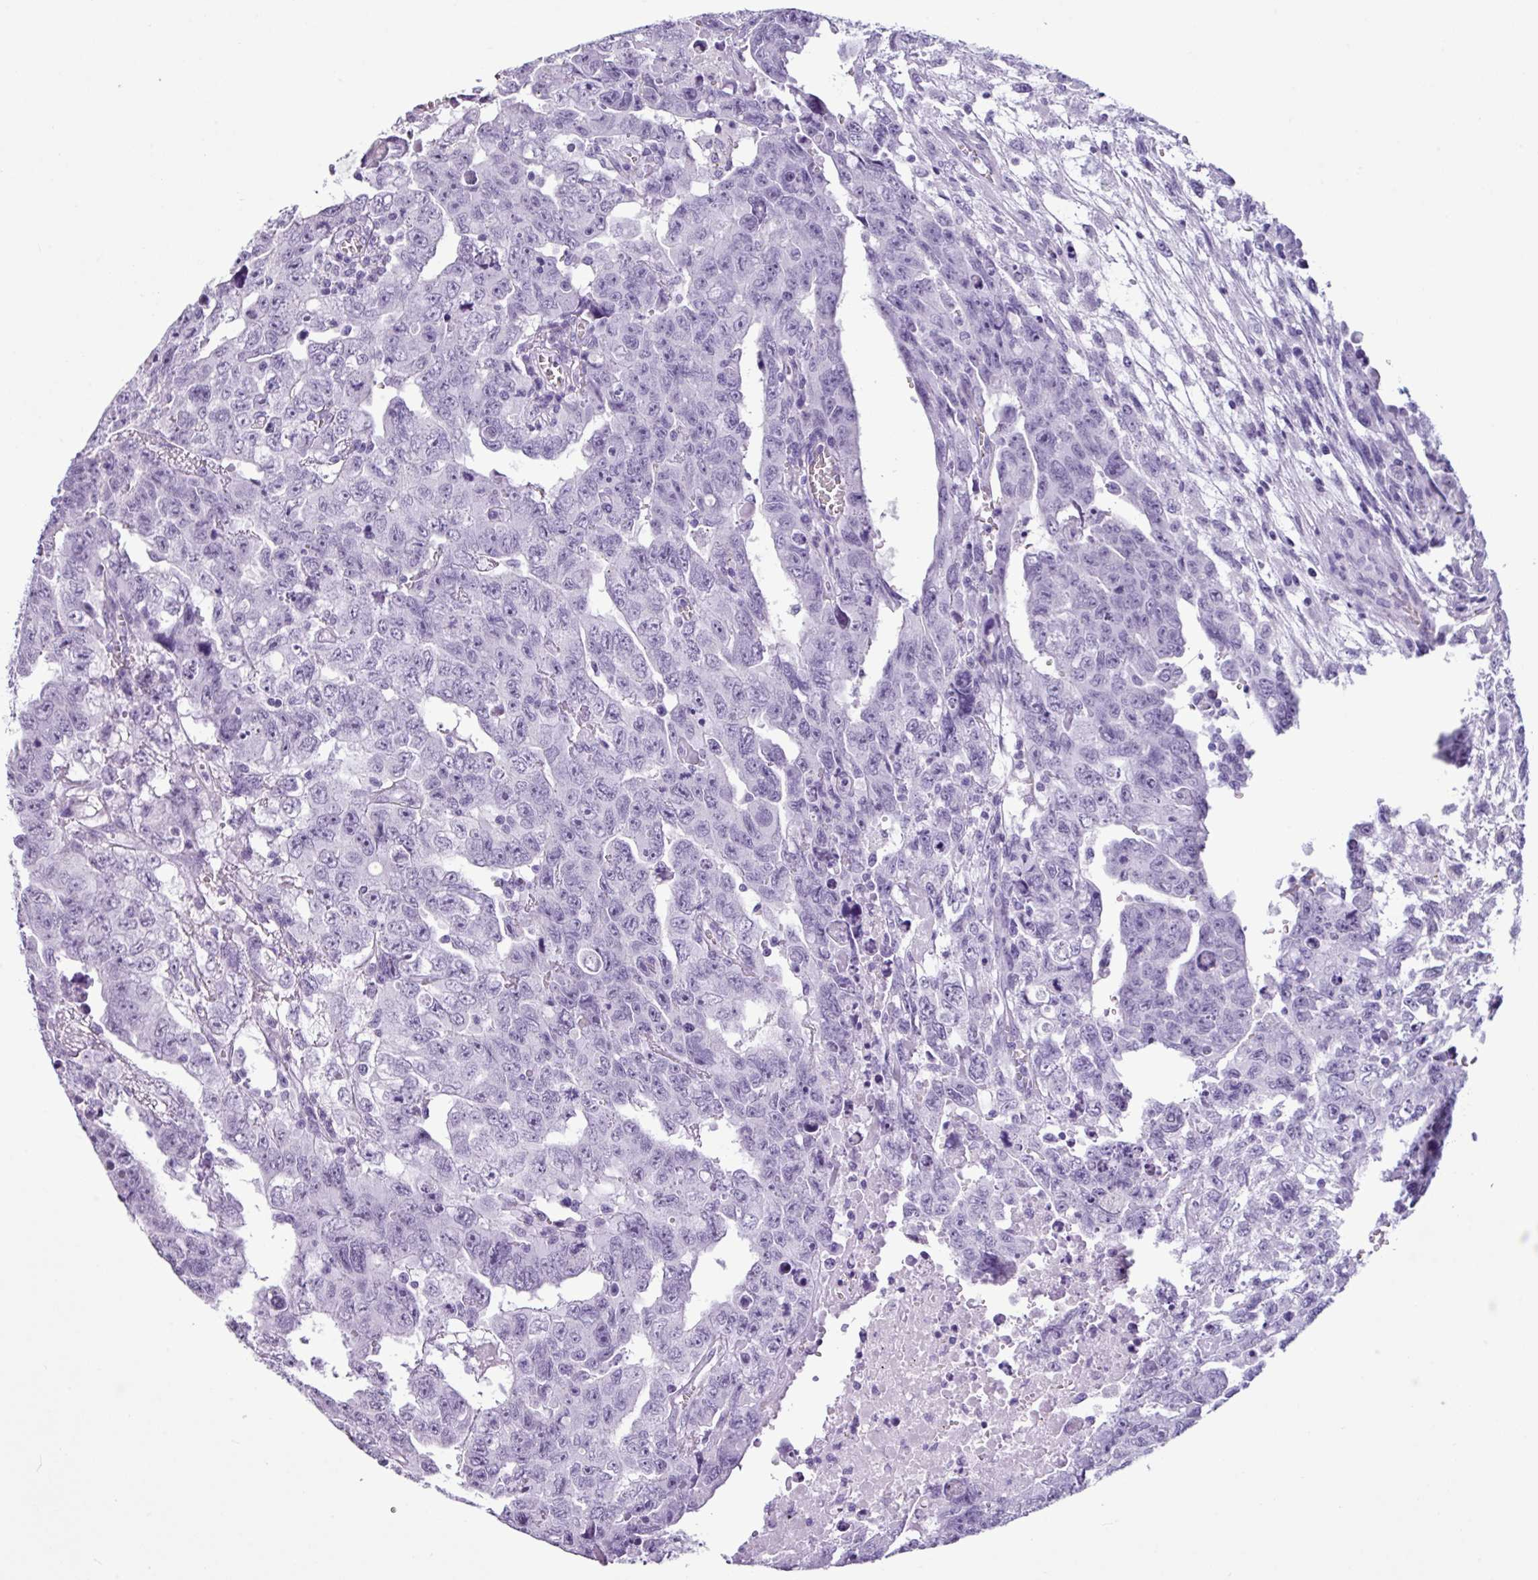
{"staining": {"intensity": "negative", "quantity": "none", "location": "none"}, "tissue": "testis cancer", "cell_type": "Tumor cells", "image_type": "cancer", "snomed": [{"axis": "morphology", "description": "Carcinoma, Embryonal, NOS"}, {"axis": "topography", "description": "Testis"}], "caption": "DAB (3,3'-diaminobenzidine) immunohistochemical staining of human testis embryonal carcinoma exhibits no significant expression in tumor cells. (Immunohistochemistry, brightfield microscopy, high magnification).", "gene": "SCT", "patient": {"sex": "male", "age": 24}}